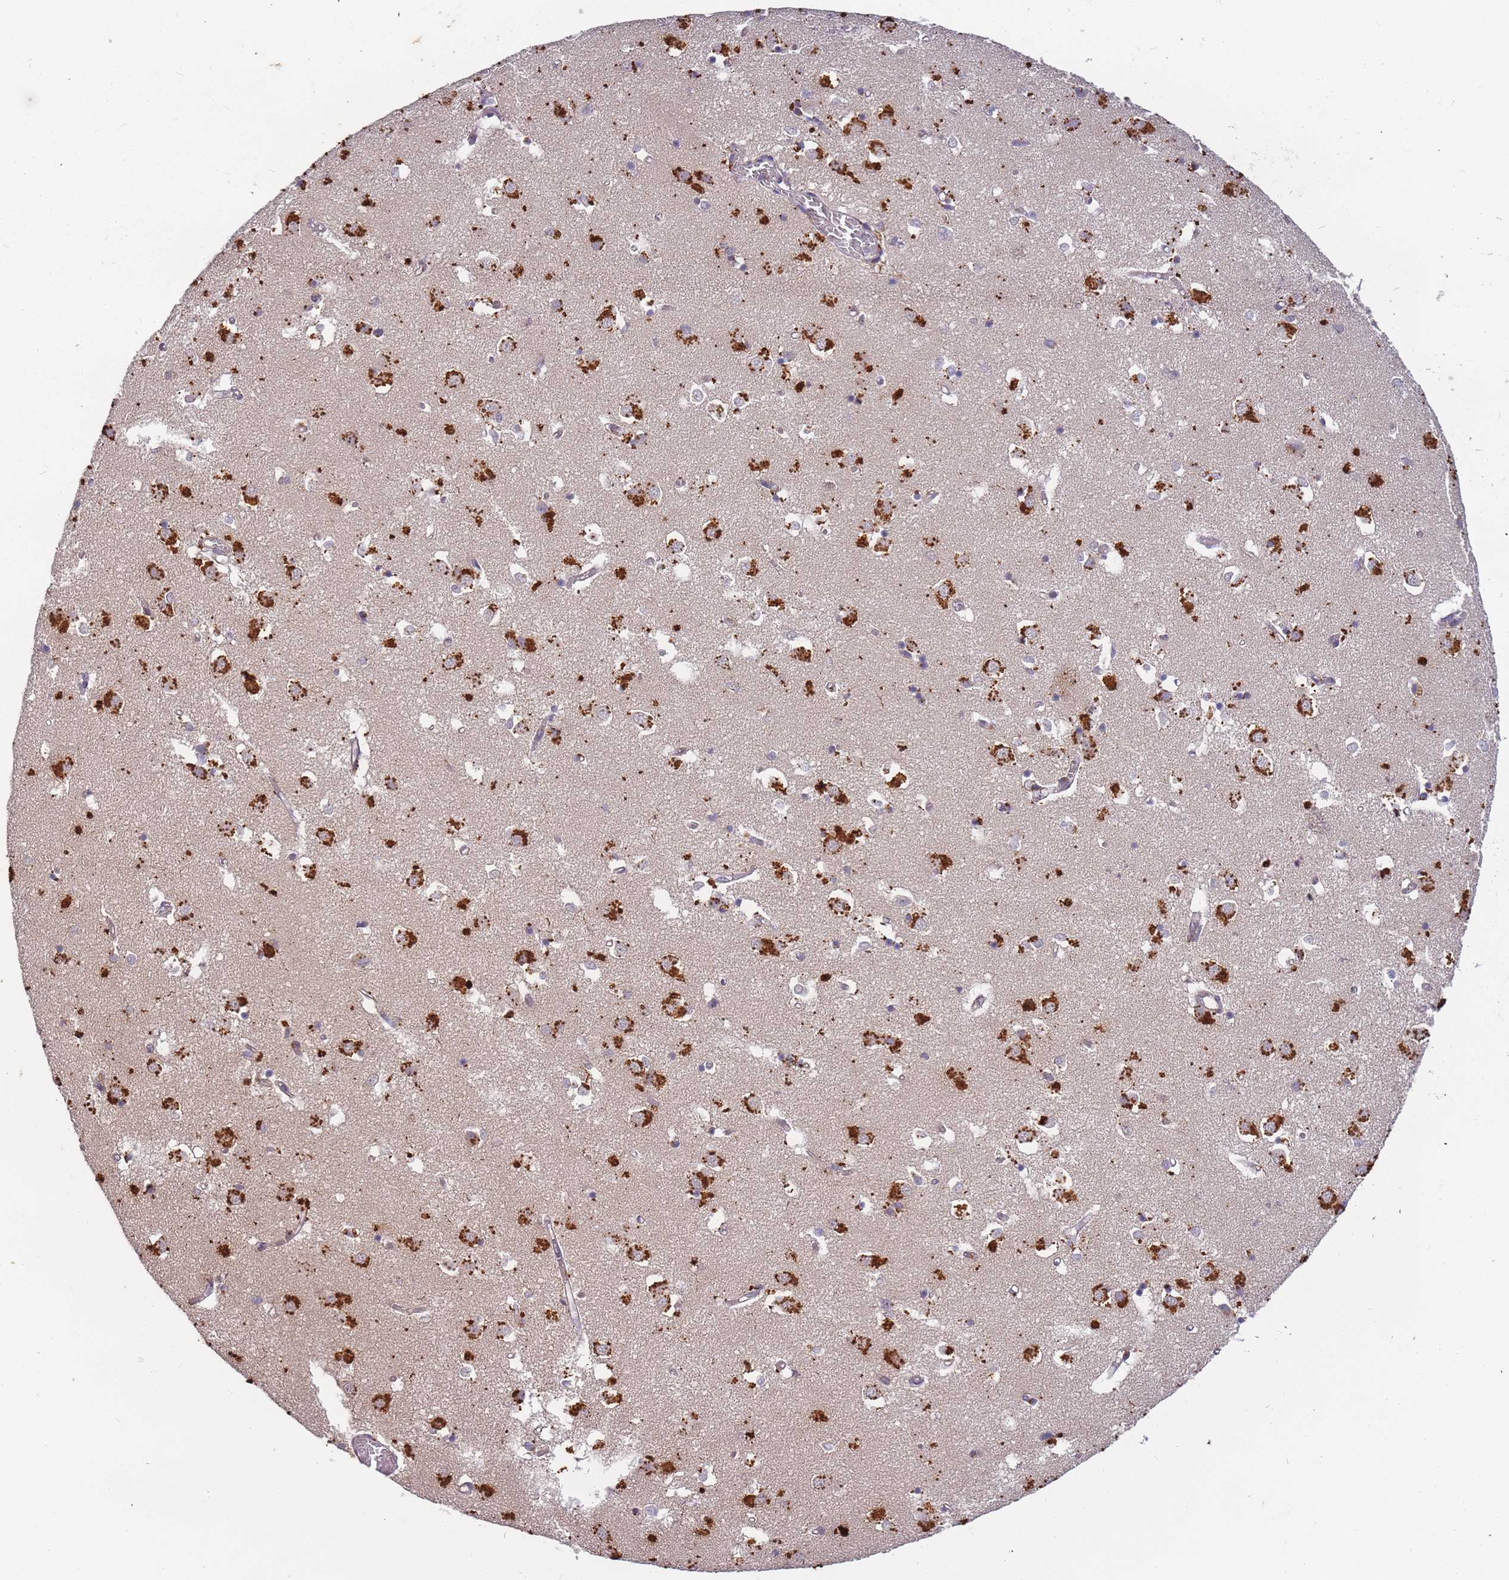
{"staining": {"intensity": "strong", "quantity": "25%-75%", "location": "cytoplasmic/membranous"}, "tissue": "caudate", "cell_type": "Glial cells", "image_type": "normal", "snomed": [{"axis": "morphology", "description": "Normal tissue, NOS"}, {"axis": "topography", "description": "Lateral ventricle wall"}], "caption": "Protein analysis of benign caudate reveals strong cytoplasmic/membranous positivity in approximately 25%-75% of glial cells.", "gene": "ATG5", "patient": {"sex": "male", "age": 70}}